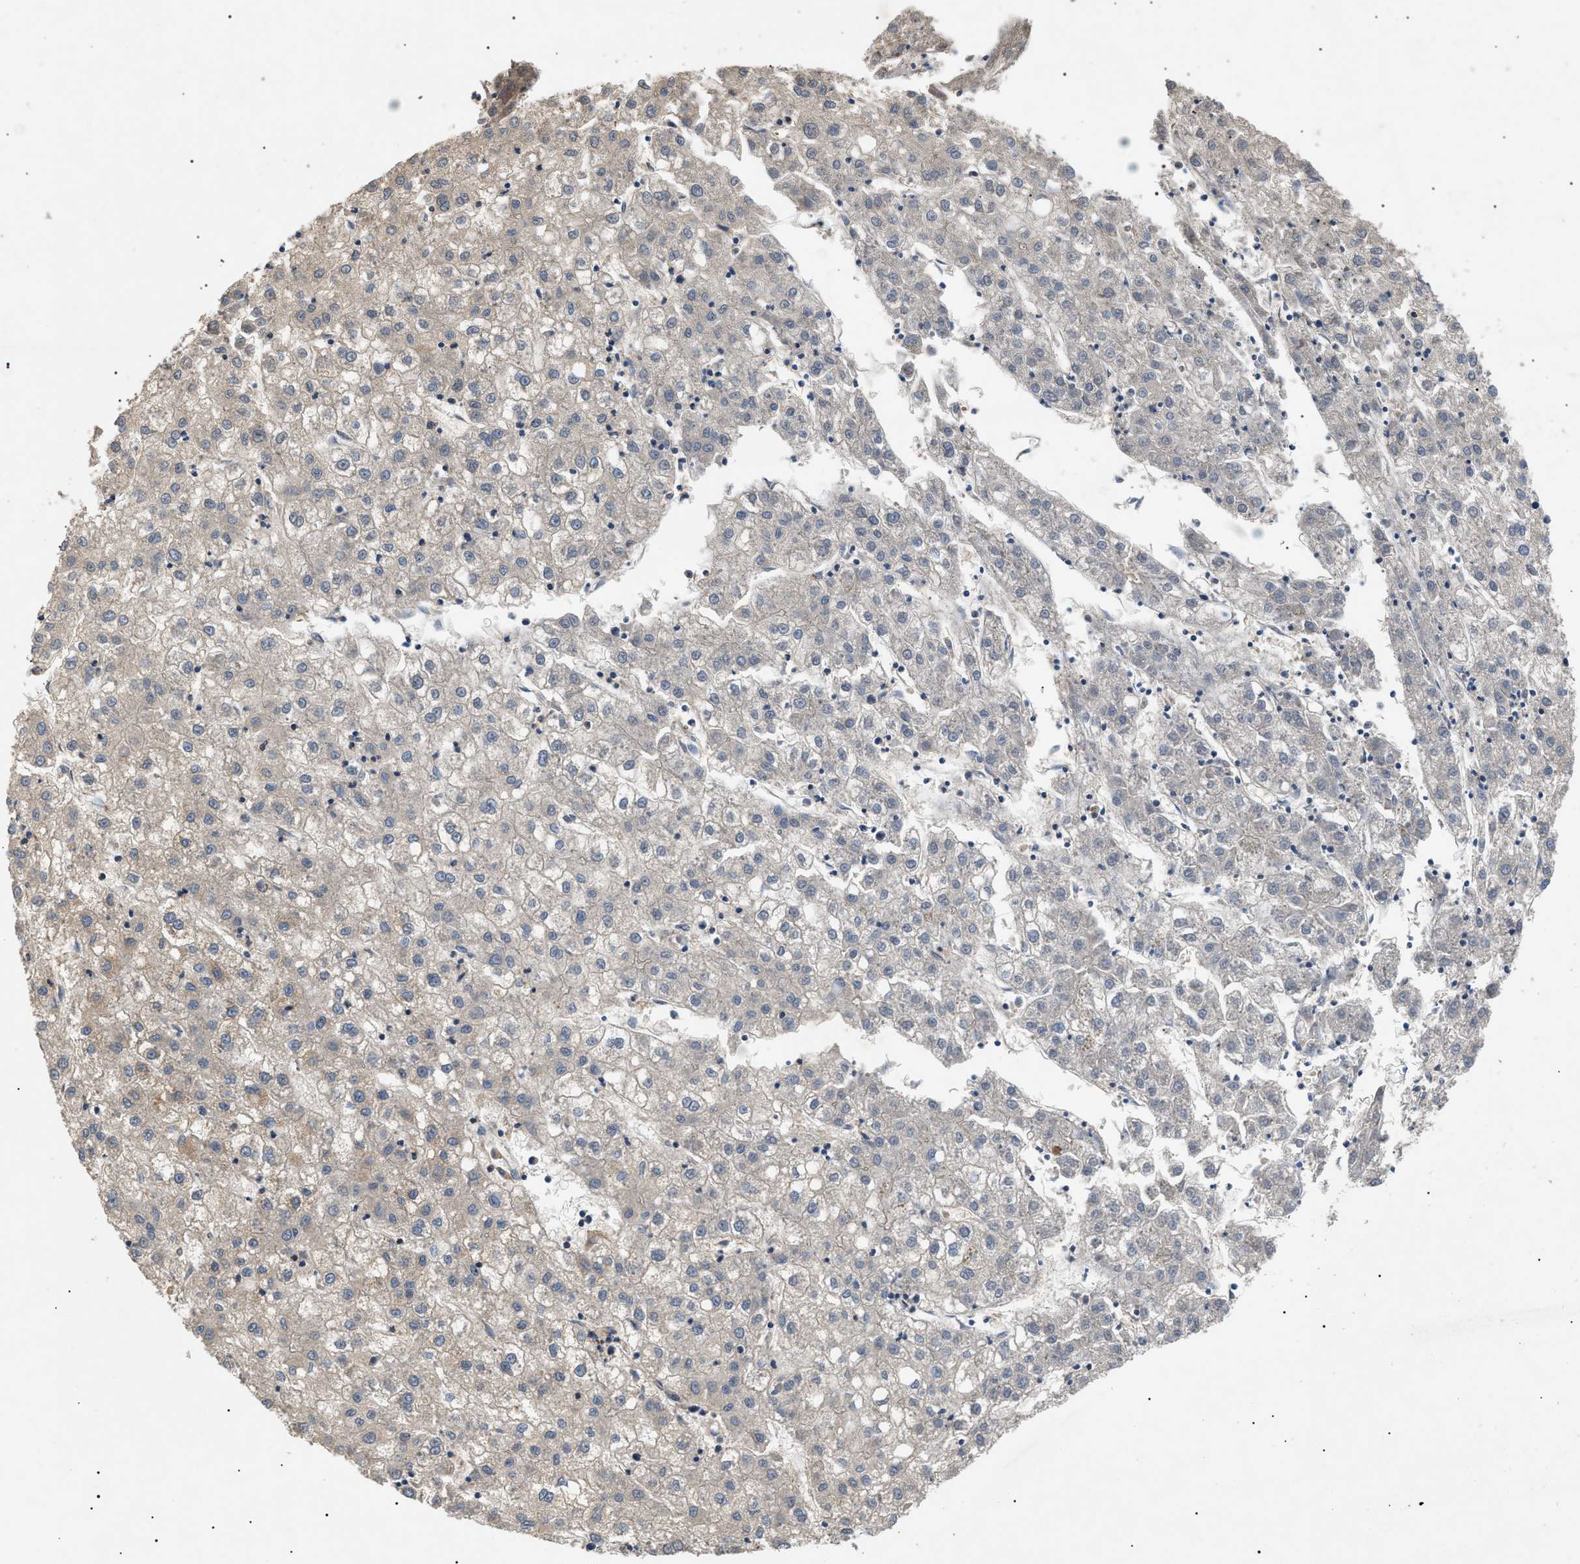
{"staining": {"intensity": "weak", "quantity": "<25%", "location": "cytoplasmic/membranous"}, "tissue": "liver cancer", "cell_type": "Tumor cells", "image_type": "cancer", "snomed": [{"axis": "morphology", "description": "Carcinoma, Hepatocellular, NOS"}, {"axis": "topography", "description": "Liver"}], "caption": "IHC of liver cancer displays no staining in tumor cells. The staining was performed using DAB (3,3'-diaminobenzidine) to visualize the protein expression in brown, while the nuclei were stained in blue with hematoxylin (Magnification: 20x).", "gene": "PPM1B", "patient": {"sex": "male", "age": 72}}